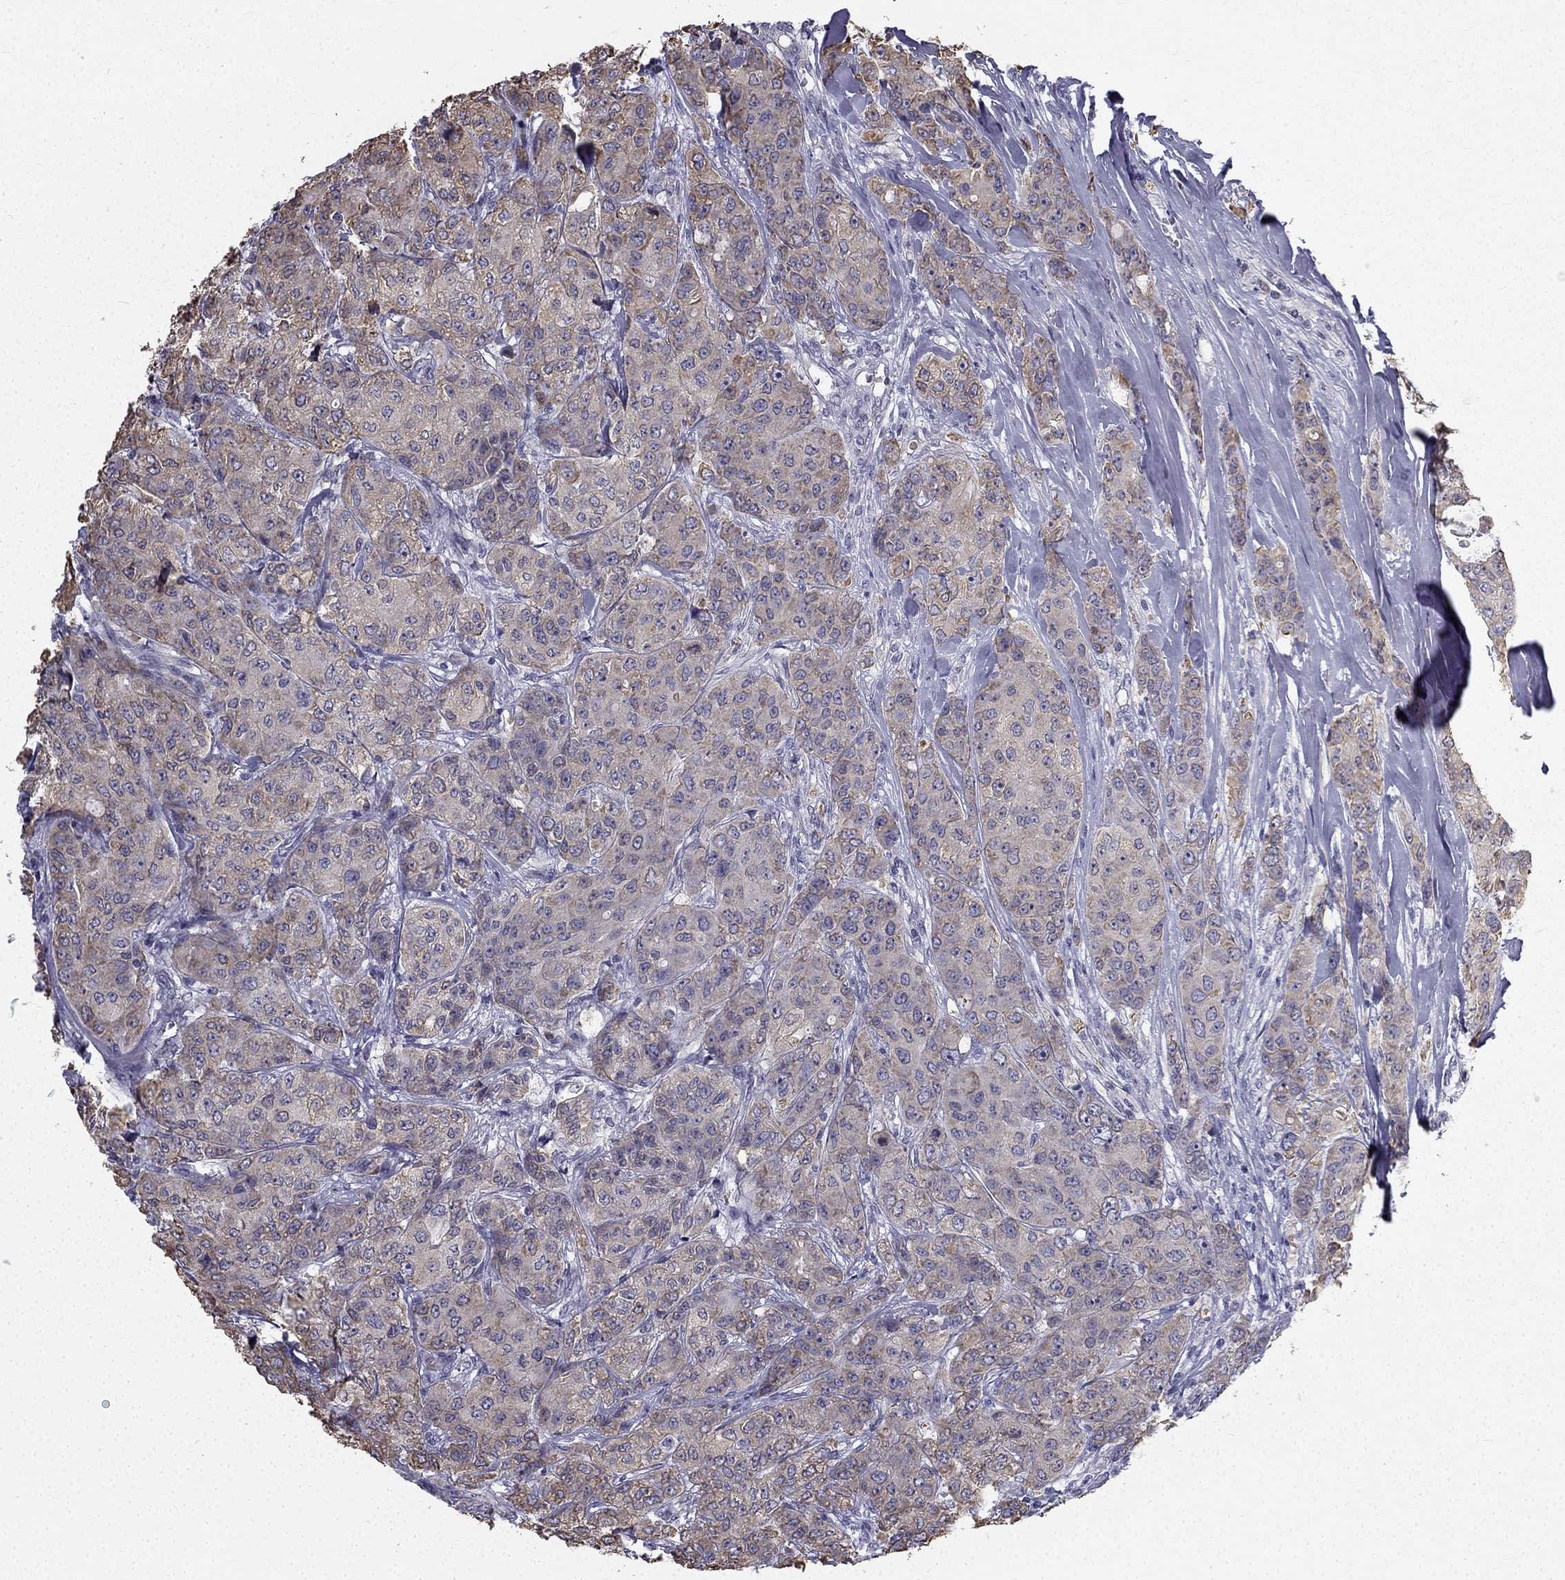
{"staining": {"intensity": "moderate", "quantity": "25%-75%", "location": "cytoplasmic/membranous"}, "tissue": "breast cancer", "cell_type": "Tumor cells", "image_type": "cancer", "snomed": [{"axis": "morphology", "description": "Duct carcinoma"}, {"axis": "topography", "description": "Breast"}], "caption": "Immunohistochemical staining of breast cancer (invasive ductal carcinoma) shows medium levels of moderate cytoplasmic/membranous positivity in about 25%-75% of tumor cells.", "gene": "CCDC40", "patient": {"sex": "female", "age": 43}}